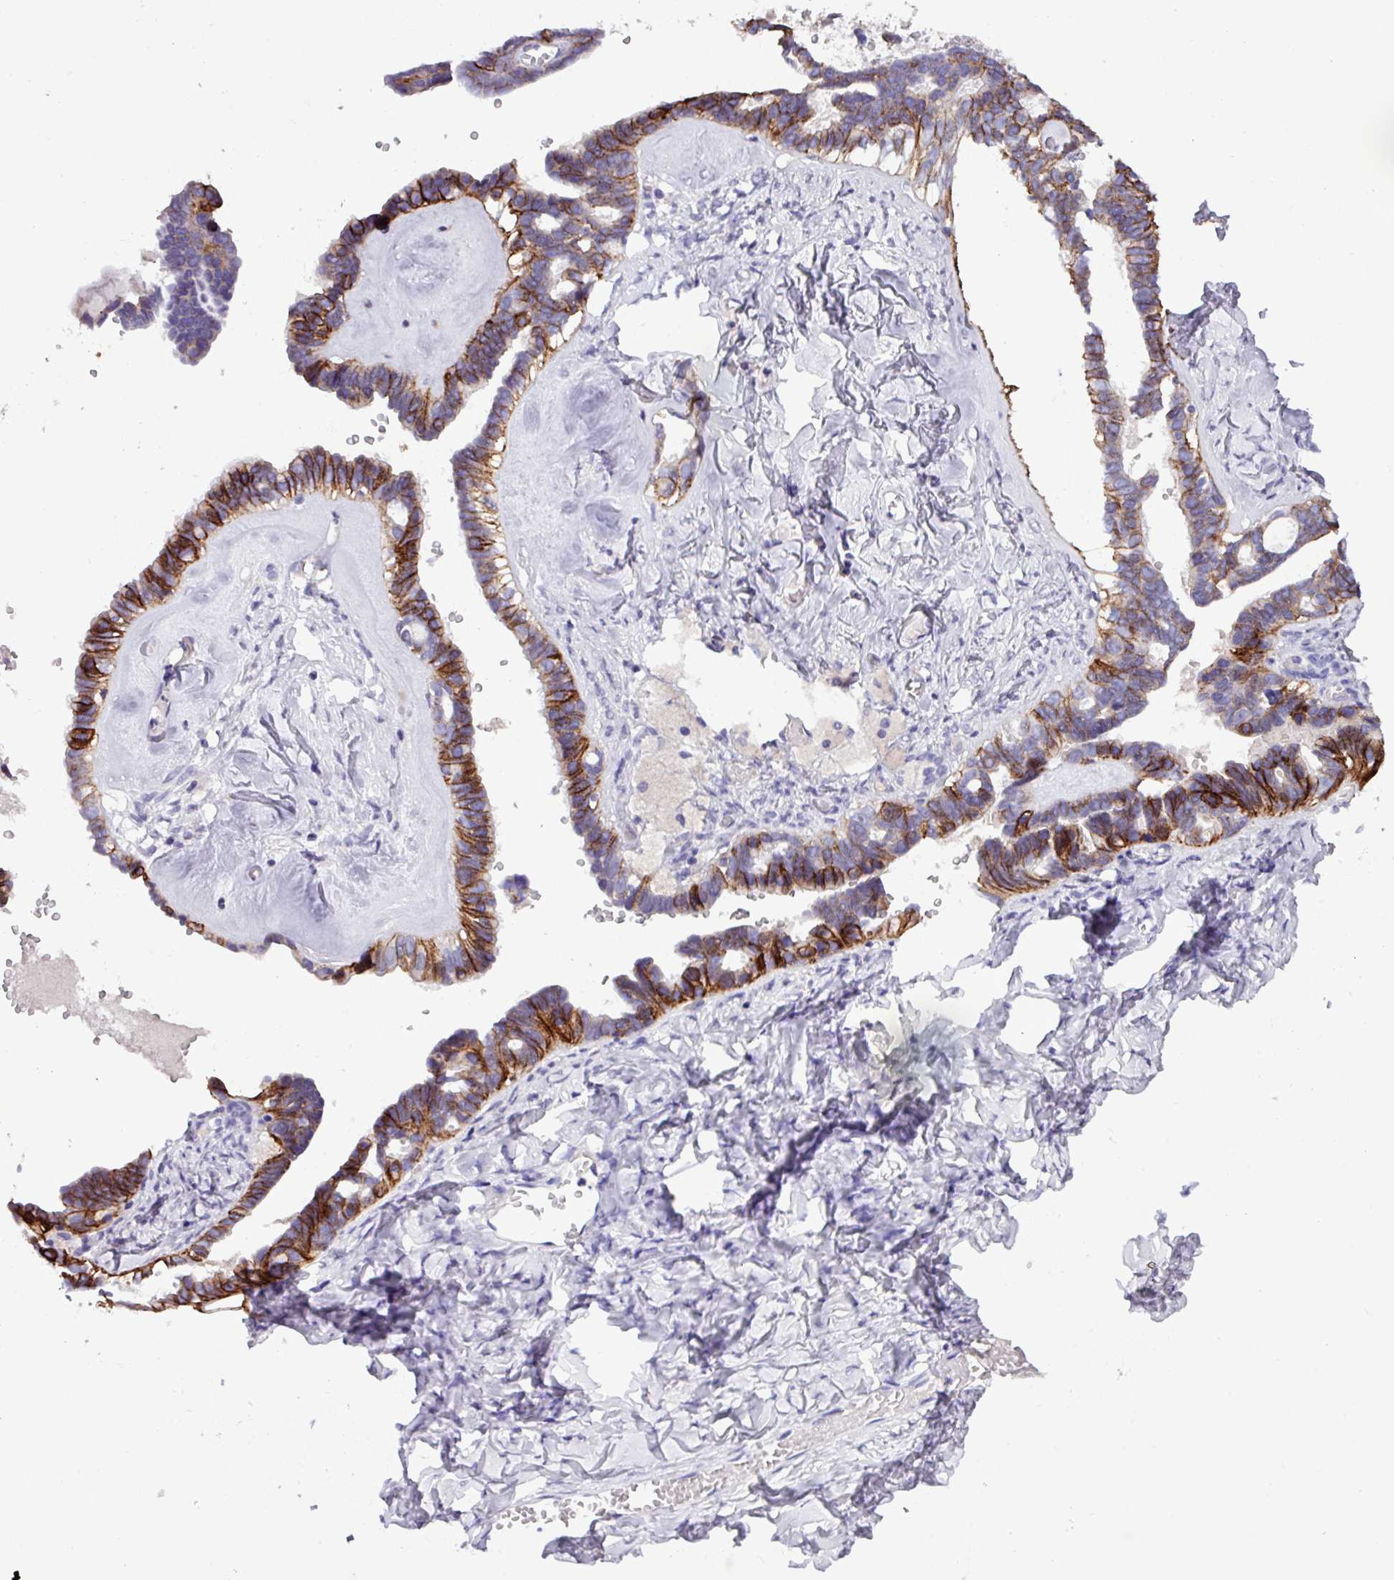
{"staining": {"intensity": "strong", "quantity": "25%-75%", "location": "cytoplasmic/membranous"}, "tissue": "ovarian cancer", "cell_type": "Tumor cells", "image_type": "cancer", "snomed": [{"axis": "morphology", "description": "Cystadenocarcinoma, serous, NOS"}, {"axis": "topography", "description": "Ovary"}], "caption": "Strong cytoplasmic/membranous staining is present in about 25%-75% of tumor cells in ovarian cancer.", "gene": "EPCAM", "patient": {"sex": "female", "age": 69}}